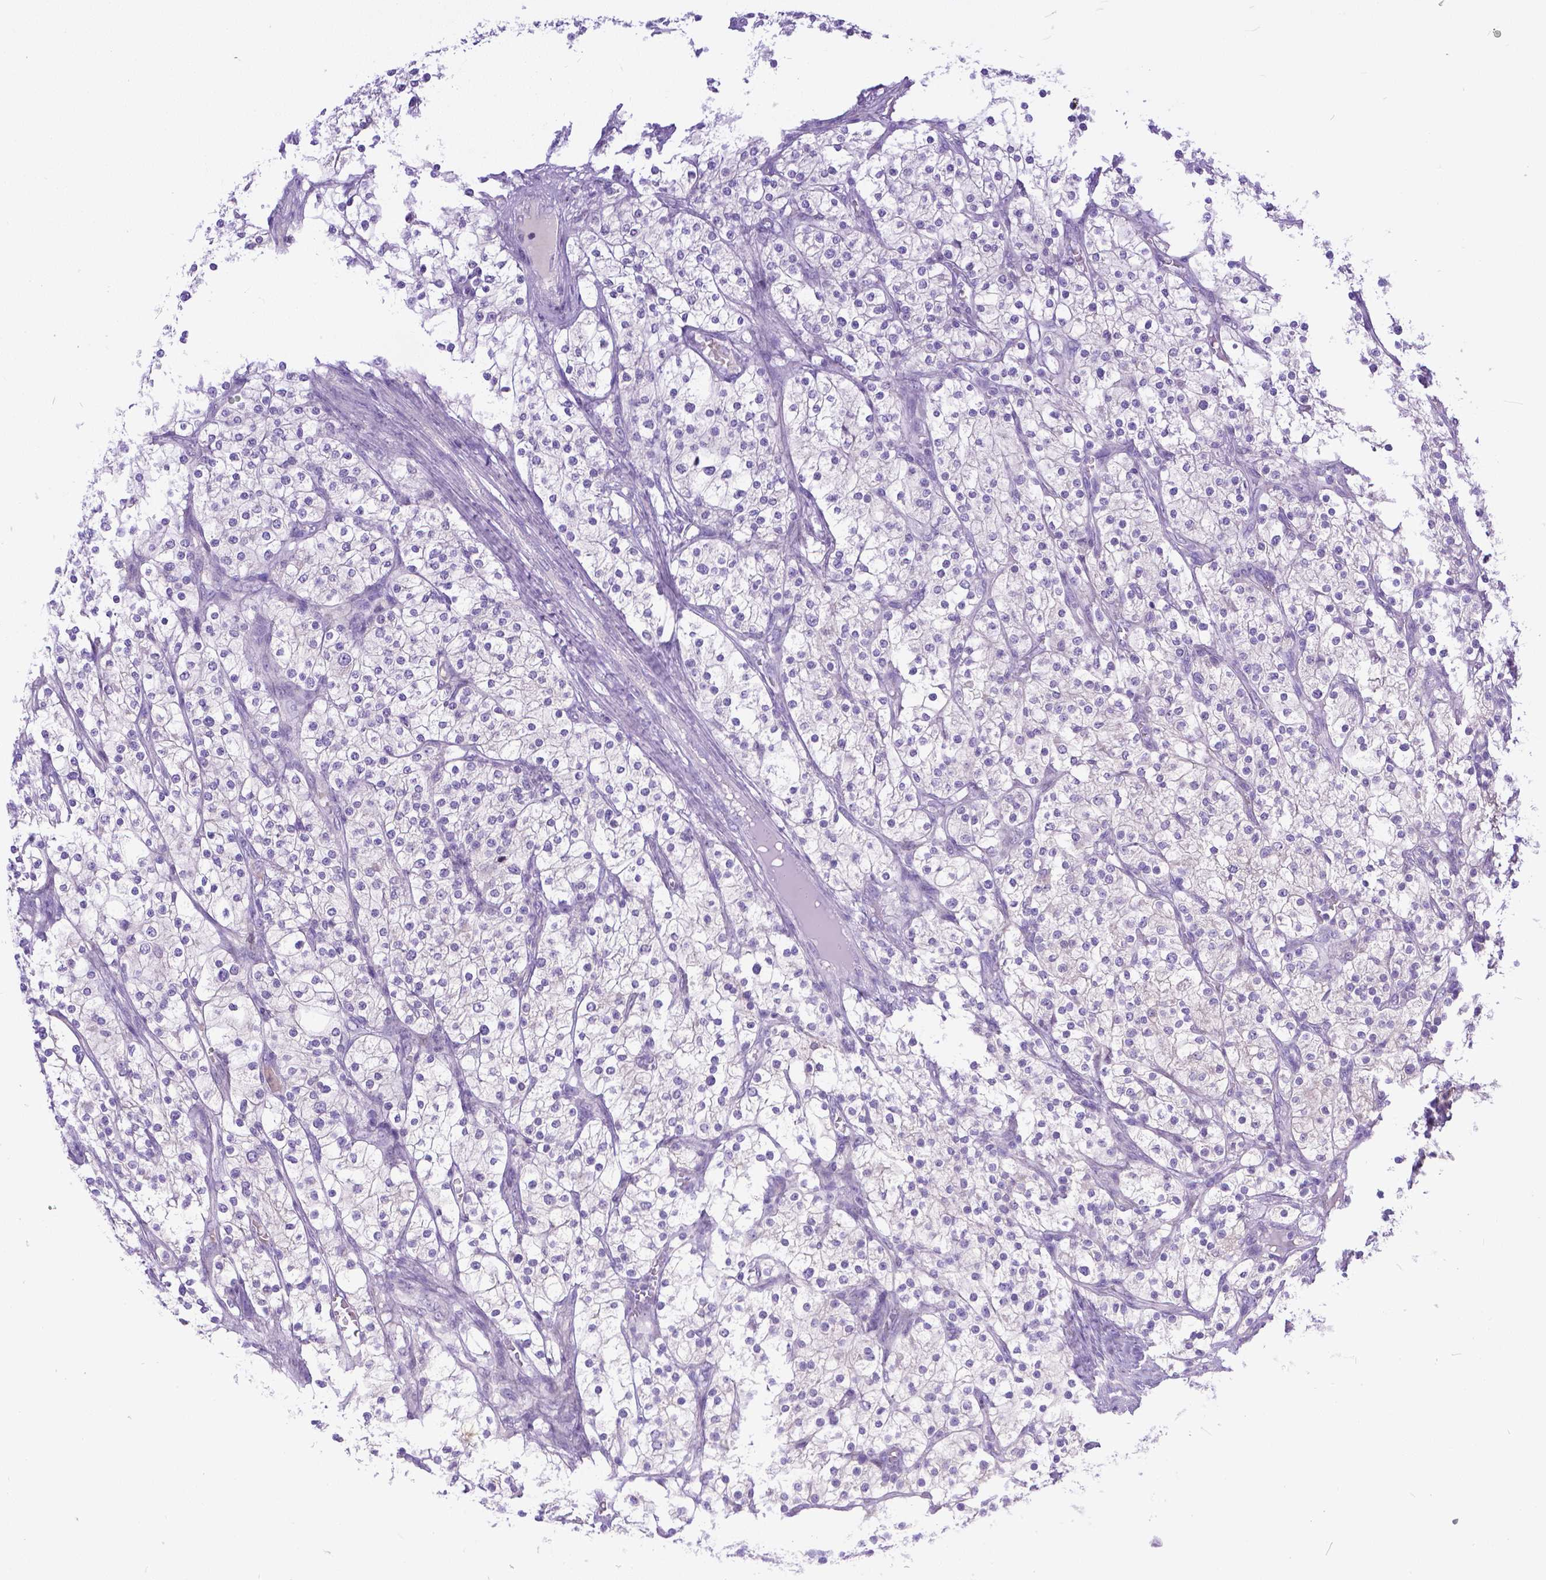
{"staining": {"intensity": "negative", "quantity": "none", "location": "none"}, "tissue": "renal cancer", "cell_type": "Tumor cells", "image_type": "cancer", "snomed": [{"axis": "morphology", "description": "Adenocarcinoma, NOS"}, {"axis": "topography", "description": "Kidney"}], "caption": "DAB (3,3'-diaminobenzidine) immunohistochemical staining of renal cancer (adenocarcinoma) exhibits no significant staining in tumor cells.", "gene": "TTLL6", "patient": {"sex": "male", "age": 80}}